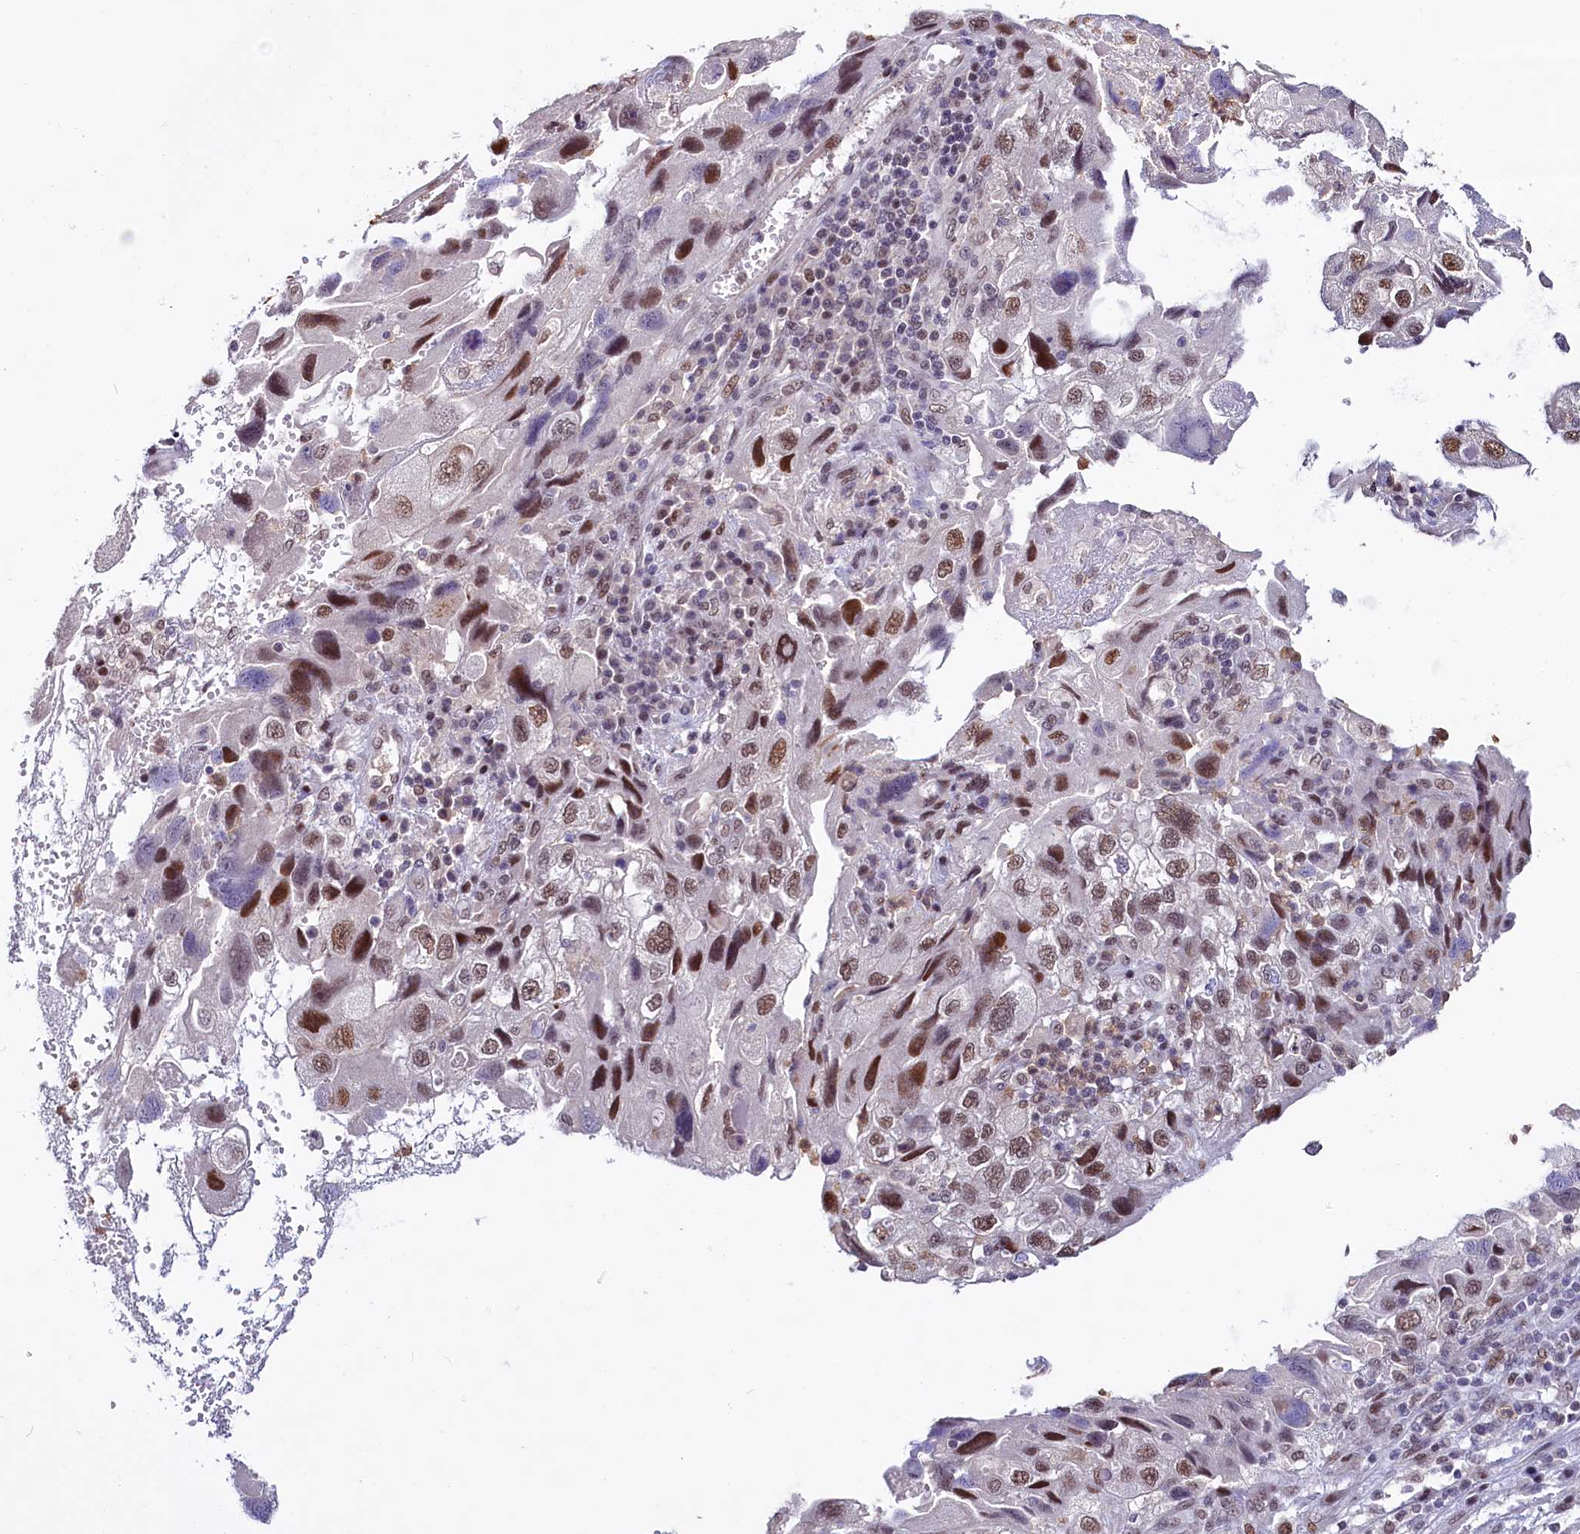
{"staining": {"intensity": "moderate", "quantity": ">75%", "location": "nuclear"}, "tissue": "endometrial cancer", "cell_type": "Tumor cells", "image_type": "cancer", "snomed": [{"axis": "morphology", "description": "Adenocarcinoma, NOS"}, {"axis": "topography", "description": "Endometrium"}], "caption": "Endometrial cancer stained for a protein shows moderate nuclear positivity in tumor cells.", "gene": "SCAF11", "patient": {"sex": "female", "age": 49}}